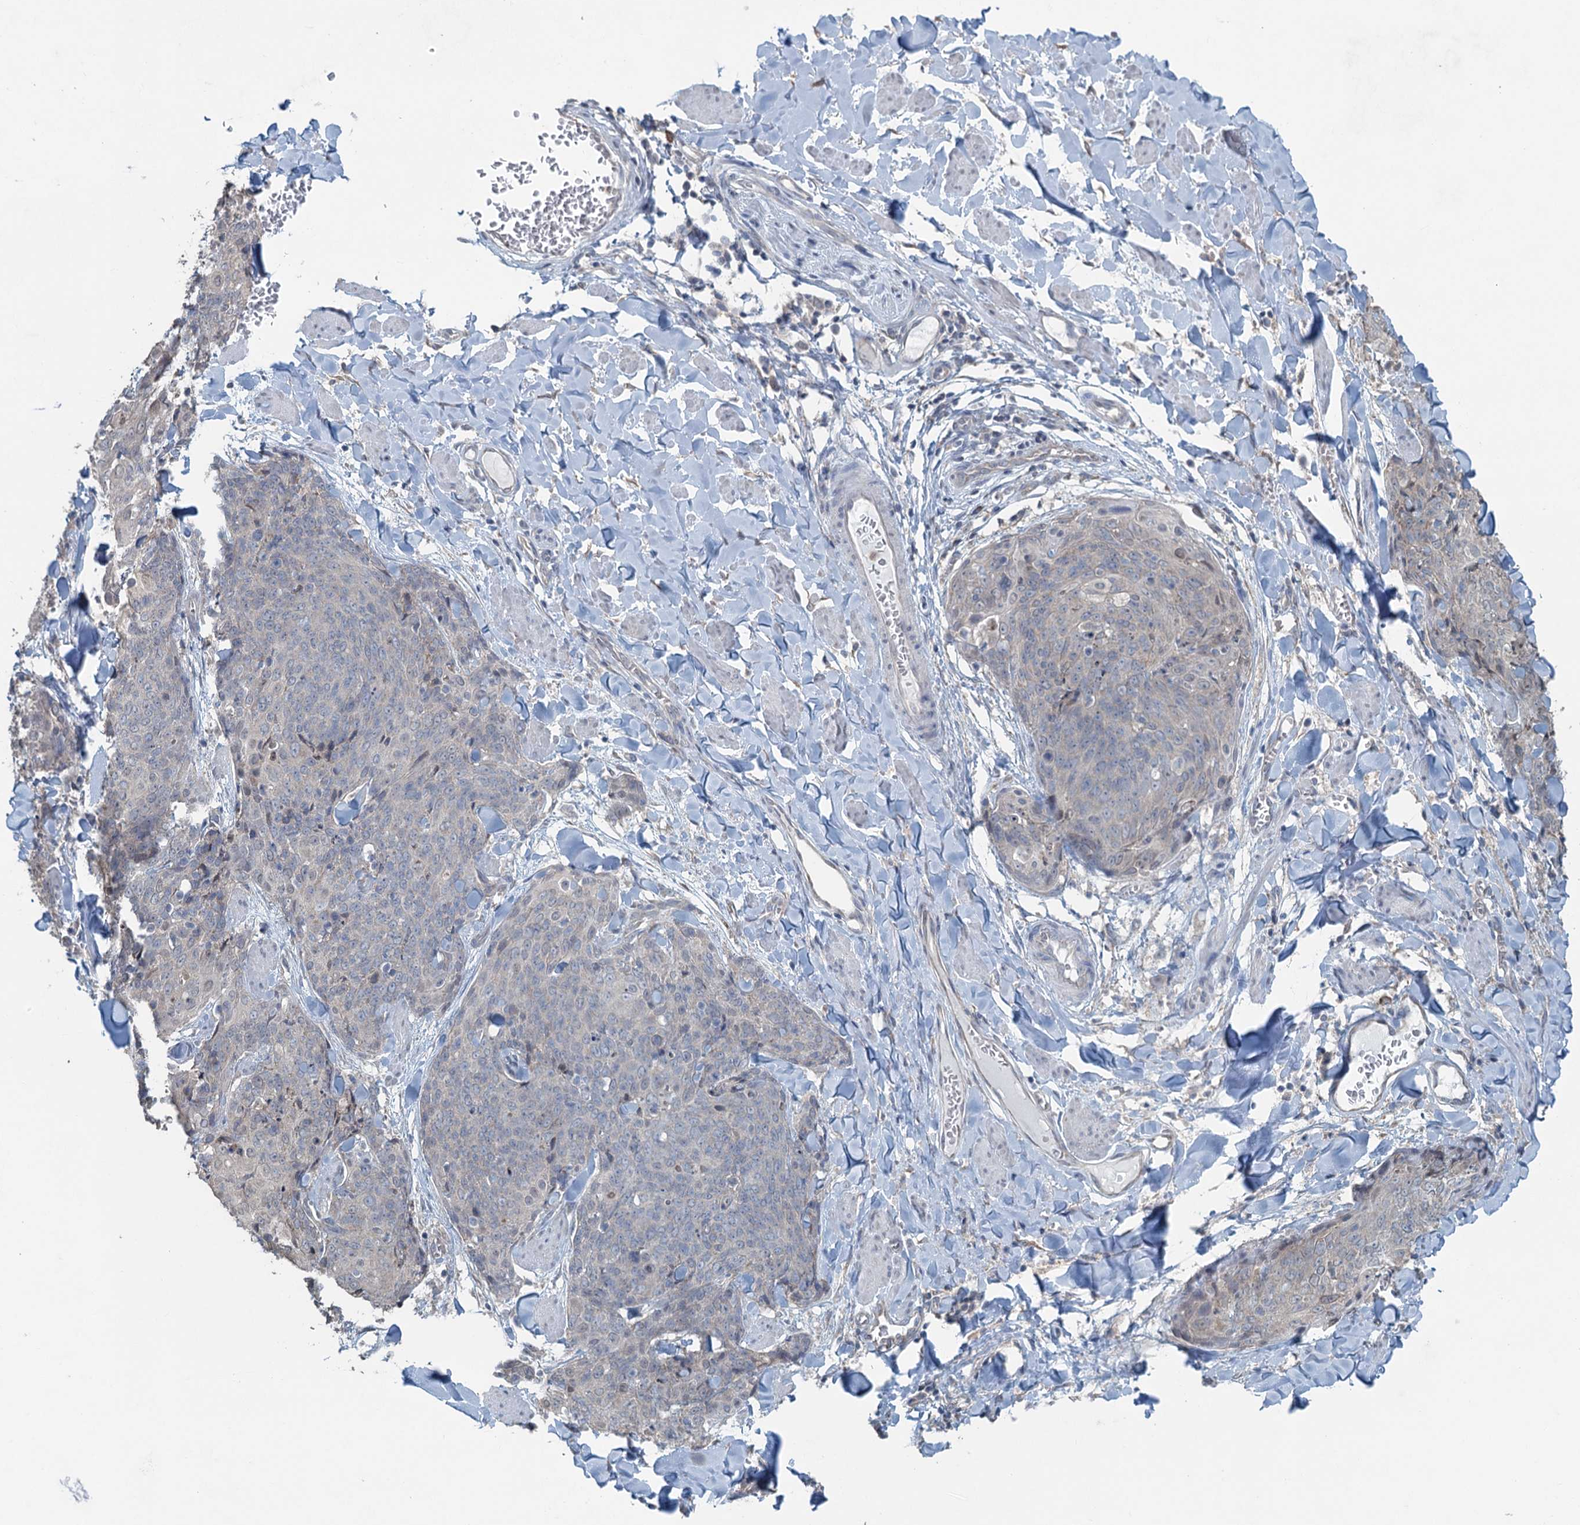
{"staining": {"intensity": "negative", "quantity": "none", "location": "none"}, "tissue": "skin cancer", "cell_type": "Tumor cells", "image_type": "cancer", "snomed": [{"axis": "morphology", "description": "Squamous cell carcinoma, NOS"}, {"axis": "topography", "description": "Skin"}, {"axis": "topography", "description": "Vulva"}], "caption": "Tumor cells are negative for brown protein staining in squamous cell carcinoma (skin).", "gene": "TEX35", "patient": {"sex": "female", "age": 85}}